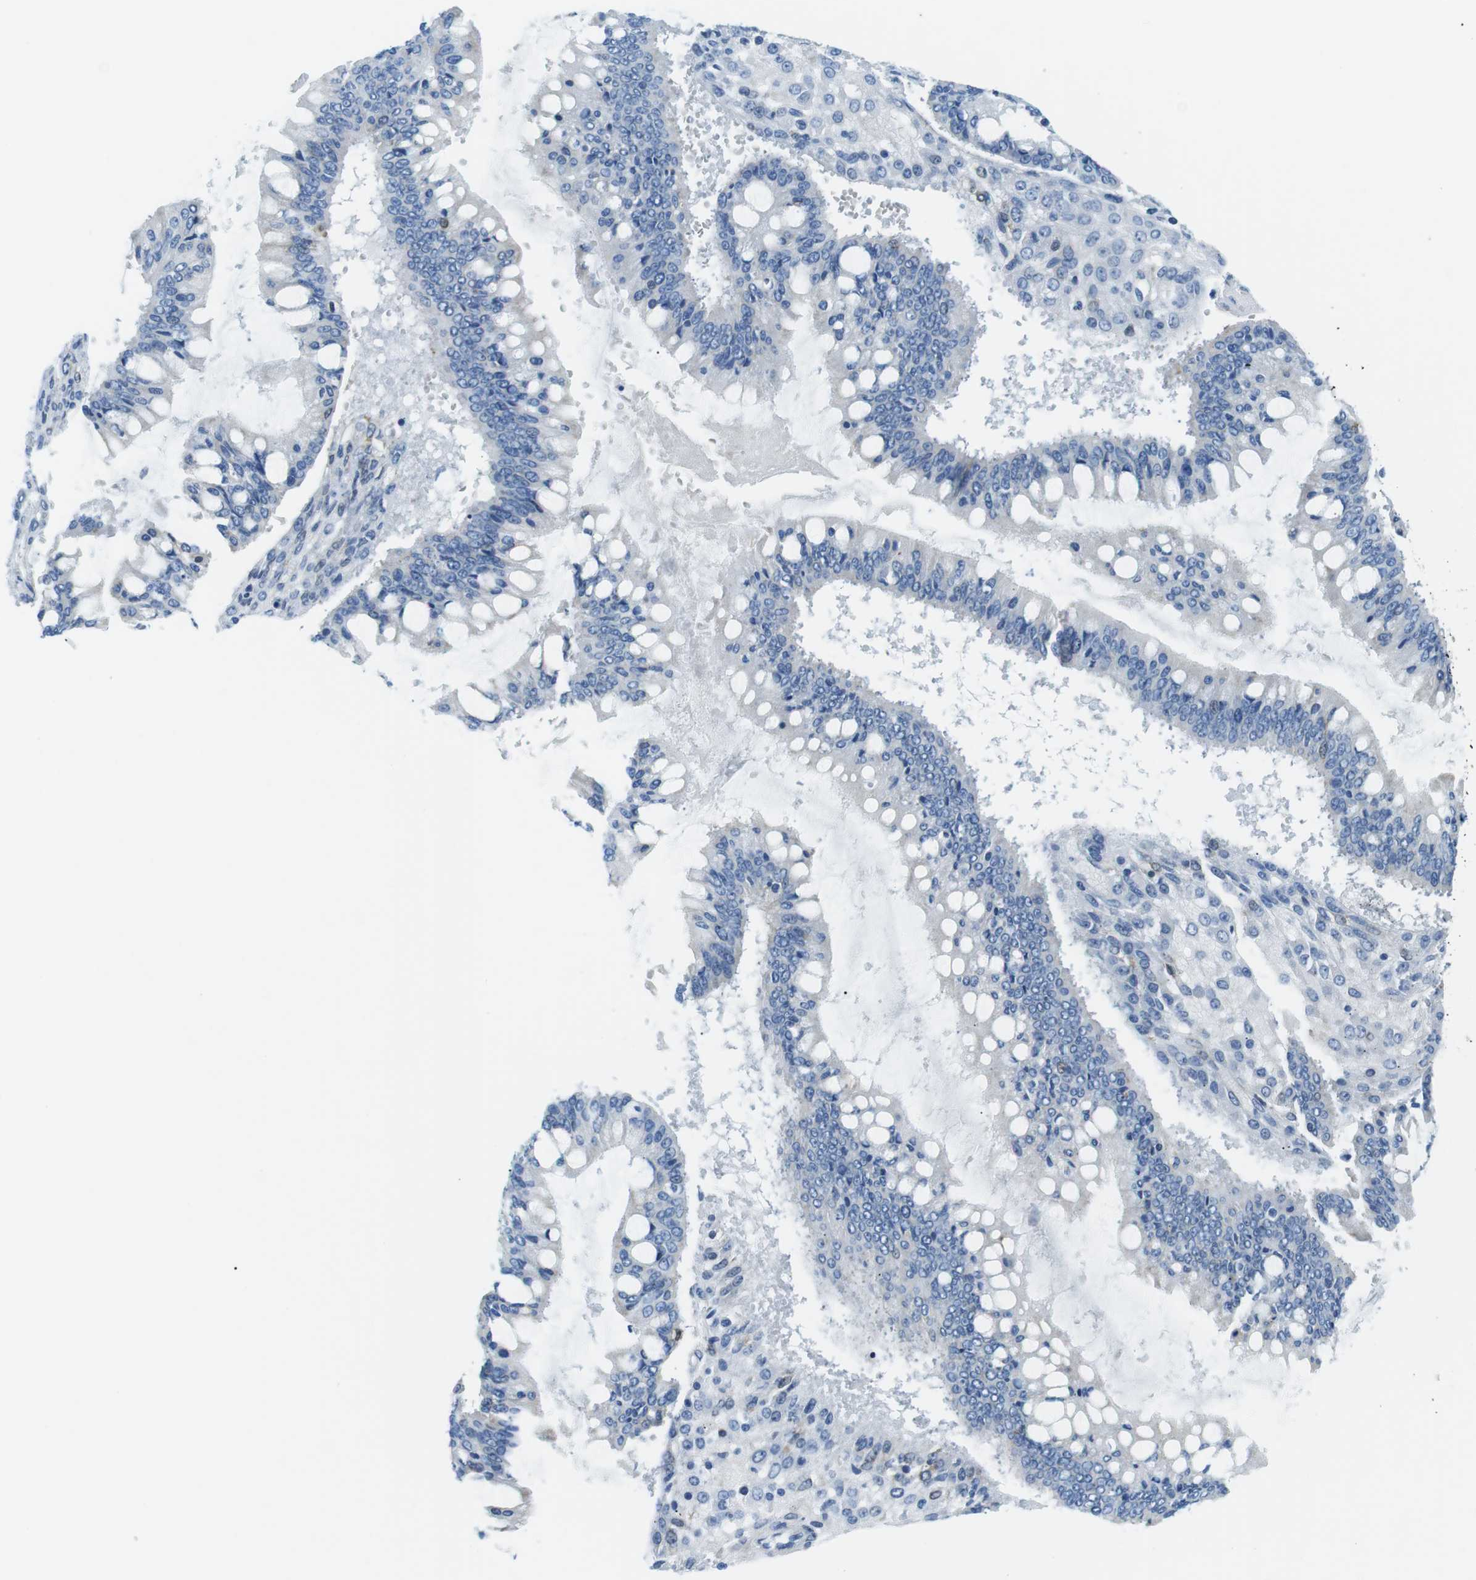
{"staining": {"intensity": "negative", "quantity": "none", "location": "none"}, "tissue": "ovarian cancer", "cell_type": "Tumor cells", "image_type": "cancer", "snomed": [{"axis": "morphology", "description": "Cystadenocarcinoma, mucinous, NOS"}, {"axis": "topography", "description": "Ovary"}], "caption": "High power microscopy photomicrograph of an immunohistochemistry (IHC) histopathology image of ovarian mucinous cystadenocarcinoma, revealing no significant staining in tumor cells.", "gene": "PHLDA1", "patient": {"sex": "female", "age": 73}}